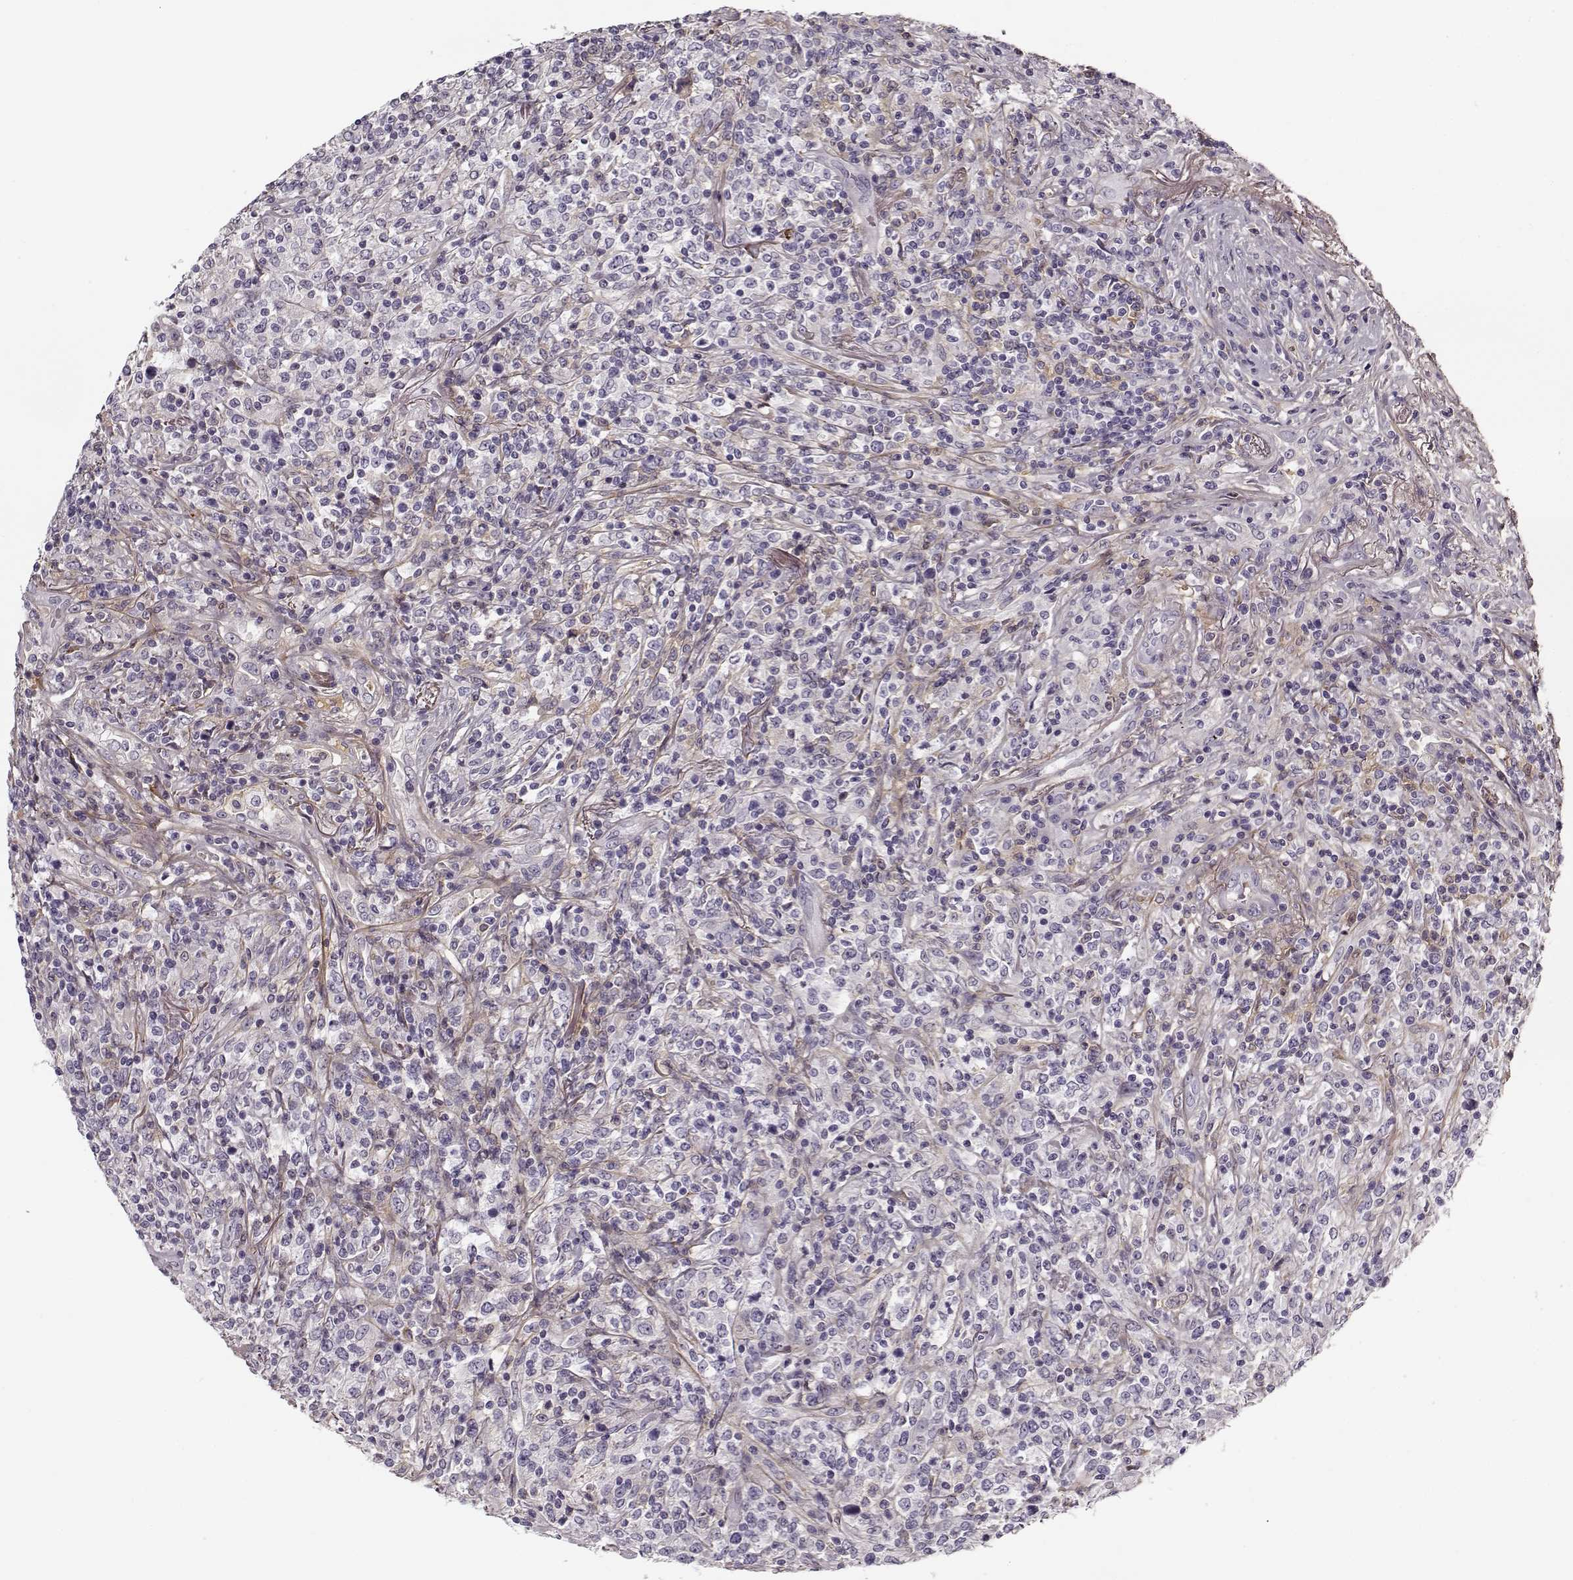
{"staining": {"intensity": "negative", "quantity": "none", "location": "none"}, "tissue": "lymphoma", "cell_type": "Tumor cells", "image_type": "cancer", "snomed": [{"axis": "morphology", "description": "Malignant lymphoma, non-Hodgkin's type, High grade"}, {"axis": "topography", "description": "Lung"}], "caption": "Immunohistochemistry histopathology image of neoplastic tissue: lymphoma stained with DAB (3,3'-diaminobenzidine) shows no significant protein staining in tumor cells.", "gene": "LUM", "patient": {"sex": "male", "age": 79}}